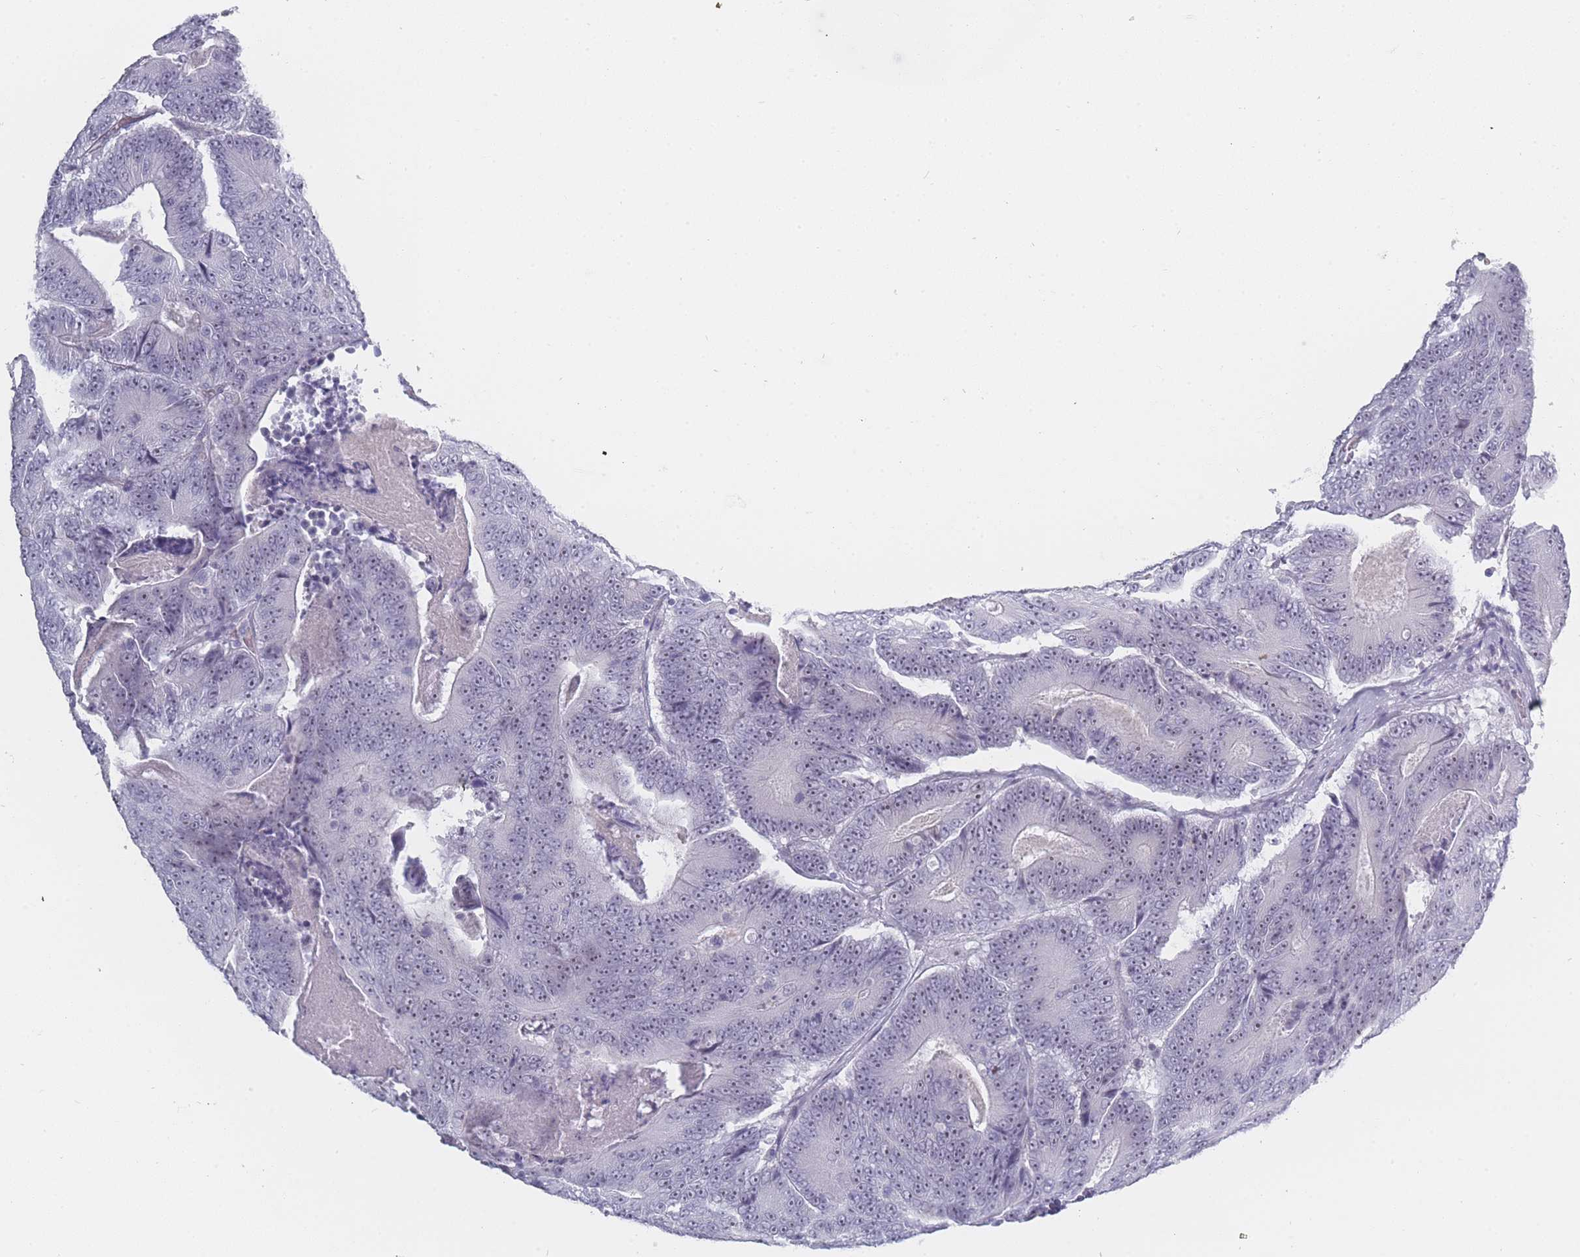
{"staining": {"intensity": "negative", "quantity": "none", "location": "none"}, "tissue": "colorectal cancer", "cell_type": "Tumor cells", "image_type": "cancer", "snomed": [{"axis": "morphology", "description": "Adenocarcinoma, NOS"}, {"axis": "topography", "description": "Colon"}], "caption": "Colorectal cancer was stained to show a protein in brown. There is no significant expression in tumor cells. Nuclei are stained in blue.", "gene": "ROS1", "patient": {"sex": "male", "age": 83}}